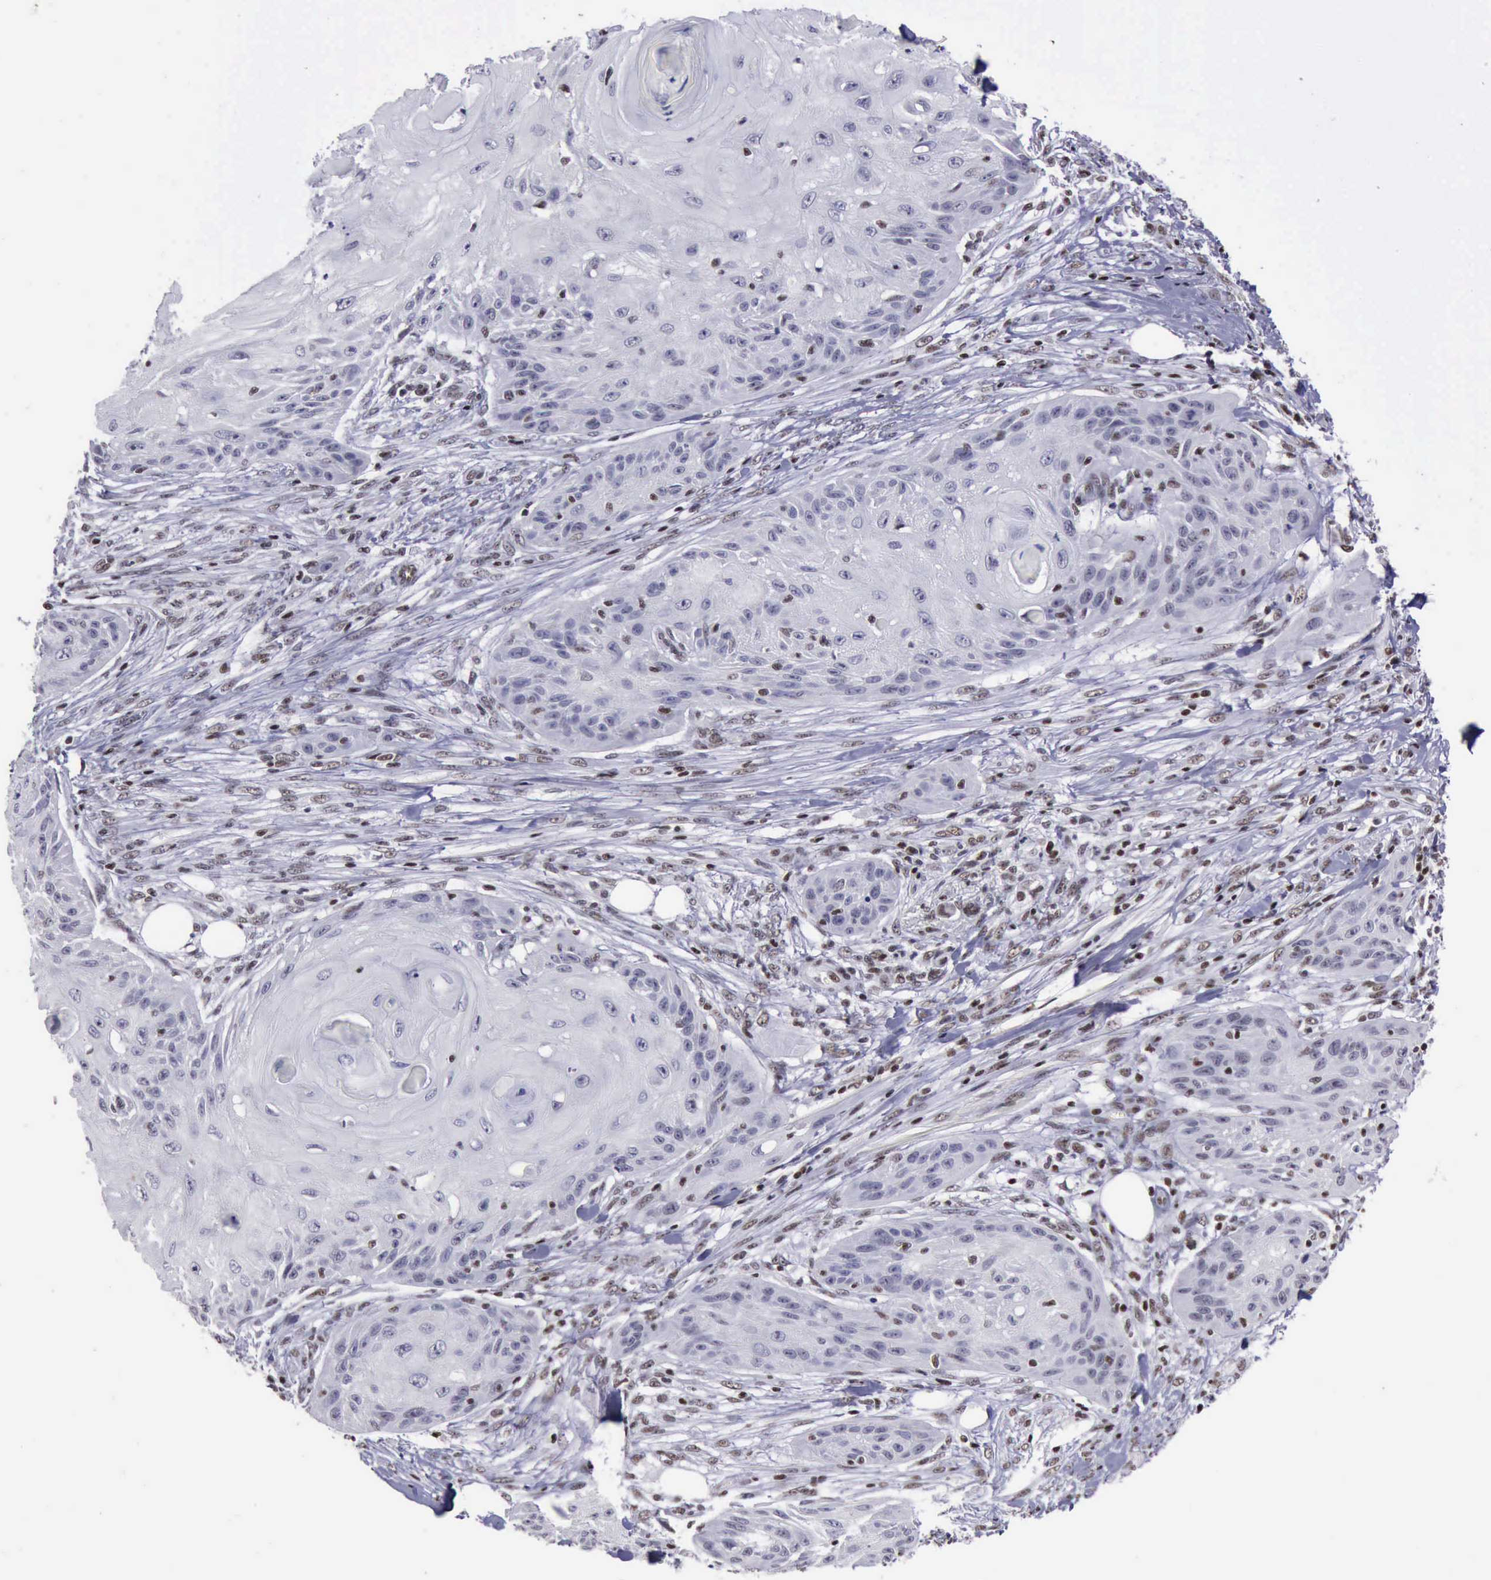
{"staining": {"intensity": "negative", "quantity": "none", "location": "none"}, "tissue": "skin cancer", "cell_type": "Tumor cells", "image_type": "cancer", "snomed": [{"axis": "morphology", "description": "Squamous cell carcinoma, NOS"}, {"axis": "topography", "description": "Skin"}], "caption": "An image of human skin cancer is negative for staining in tumor cells.", "gene": "YY1", "patient": {"sex": "female", "age": 88}}